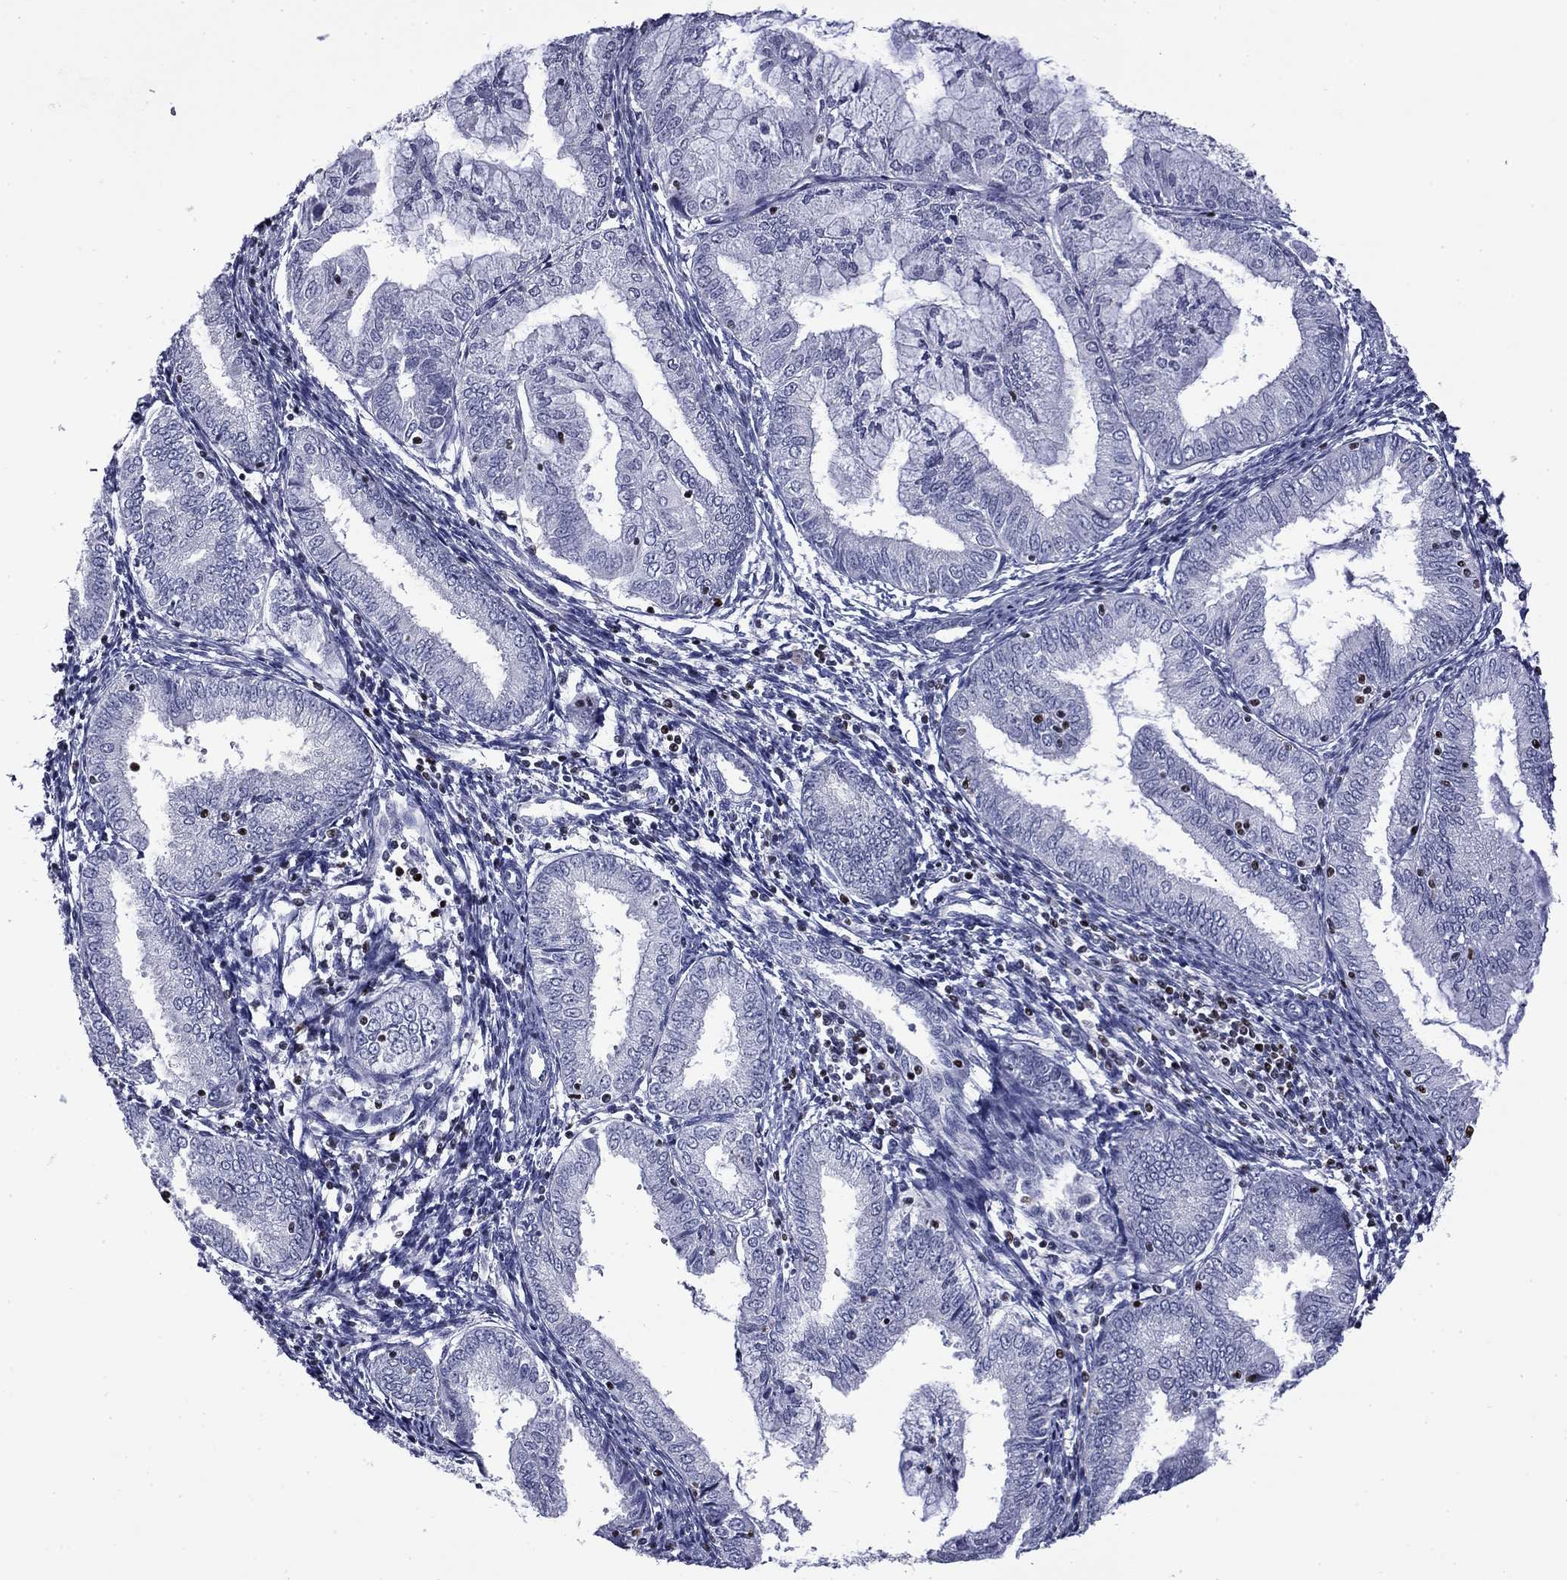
{"staining": {"intensity": "negative", "quantity": "none", "location": "none"}, "tissue": "endometrial cancer", "cell_type": "Tumor cells", "image_type": "cancer", "snomed": [{"axis": "morphology", "description": "Adenocarcinoma, NOS"}, {"axis": "topography", "description": "Endometrium"}], "caption": "DAB immunohistochemical staining of human endometrial cancer (adenocarcinoma) shows no significant expression in tumor cells.", "gene": "IKZF3", "patient": {"sex": "female", "age": 56}}